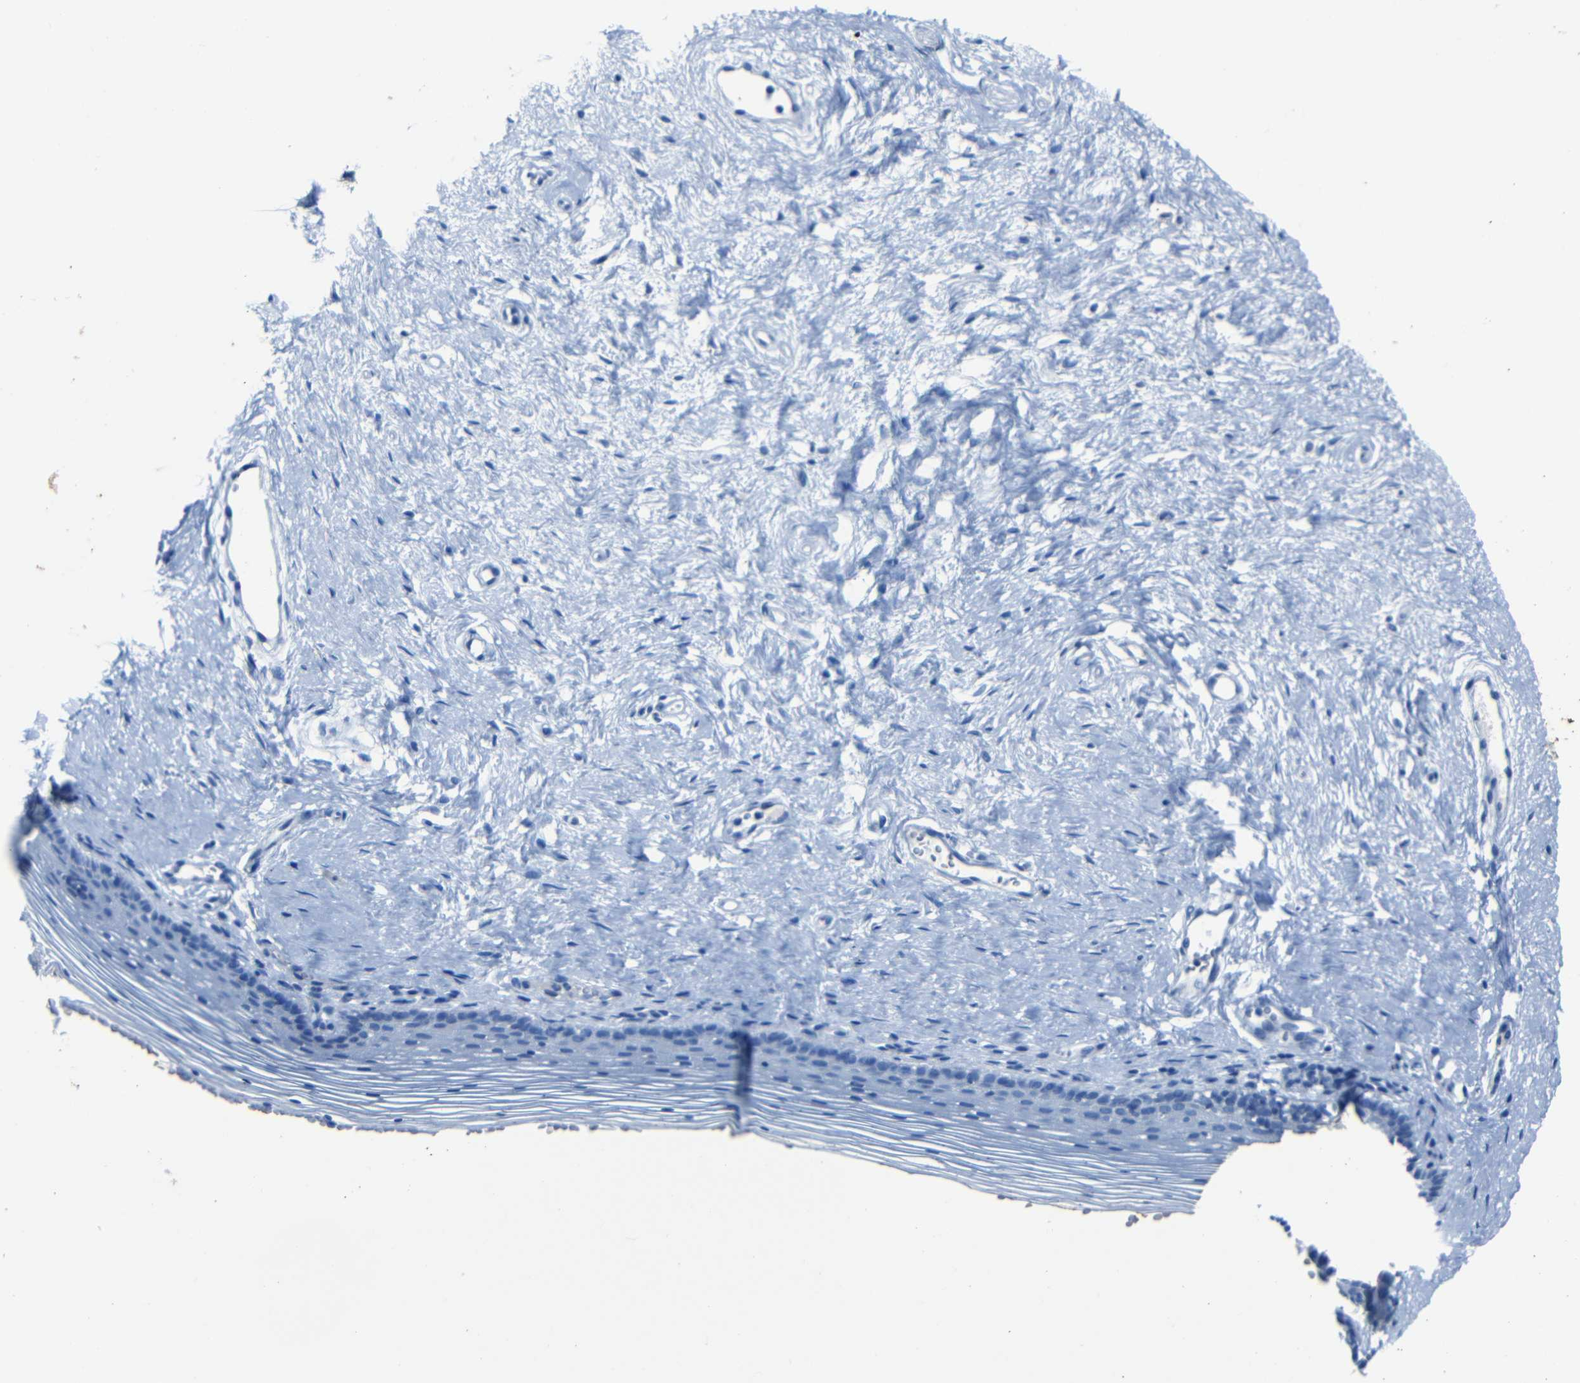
{"staining": {"intensity": "negative", "quantity": "none", "location": "none"}, "tissue": "vagina", "cell_type": "Squamous epithelial cells", "image_type": "normal", "snomed": [{"axis": "morphology", "description": "Normal tissue, NOS"}, {"axis": "topography", "description": "Vagina"}], "caption": "This is a image of immunohistochemistry staining of unremarkable vagina, which shows no staining in squamous epithelial cells. (Immunohistochemistry (ihc), brightfield microscopy, high magnification).", "gene": "CLDN11", "patient": {"sex": "female", "age": 32}}